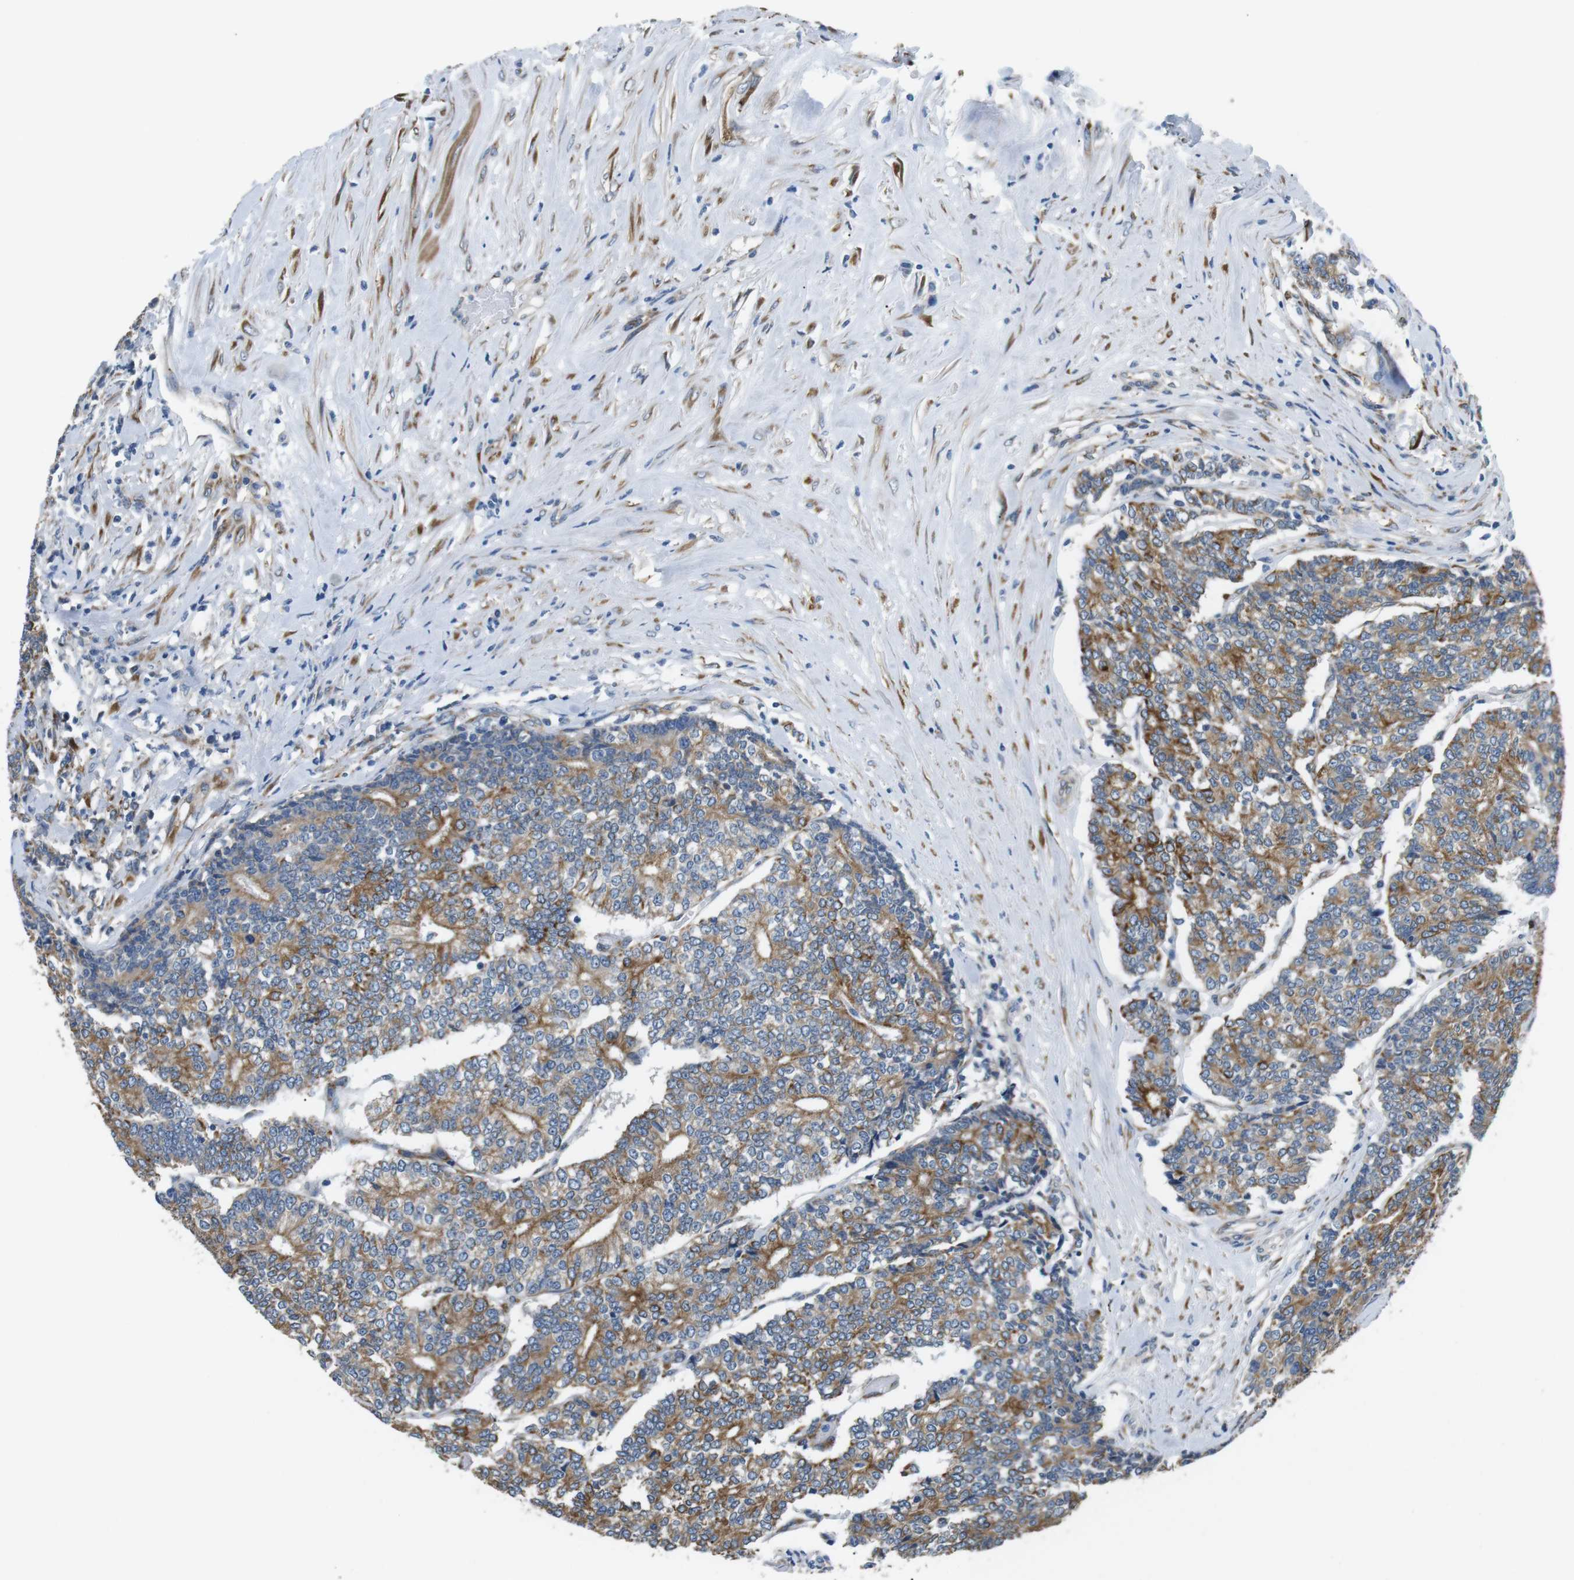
{"staining": {"intensity": "moderate", "quantity": ">75%", "location": "cytoplasmic/membranous"}, "tissue": "prostate cancer", "cell_type": "Tumor cells", "image_type": "cancer", "snomed": [{"axis": "morphology", "description": "Normal tissue, NOS"}, {"axis": "morphology", "description": "Adenocarcinoma, High grade"}, {"axis": "topography", "description": "Prostate"}, {"axis": "topography", "description": "Seminal veicle"}], "caption": "Immunohistochemistry (IHC) of human prostate adenocarcinoma (high-grade) exhibits medium levels of moderate cytoplasmic/membranous positivity in about >75% of tumor cells. Immunohistochemistry (IHC) stains the protein in brown and the nuclei are stained blue.", "gene": "UNC5CL", "patient": {"sex": "male", "age": 55}}